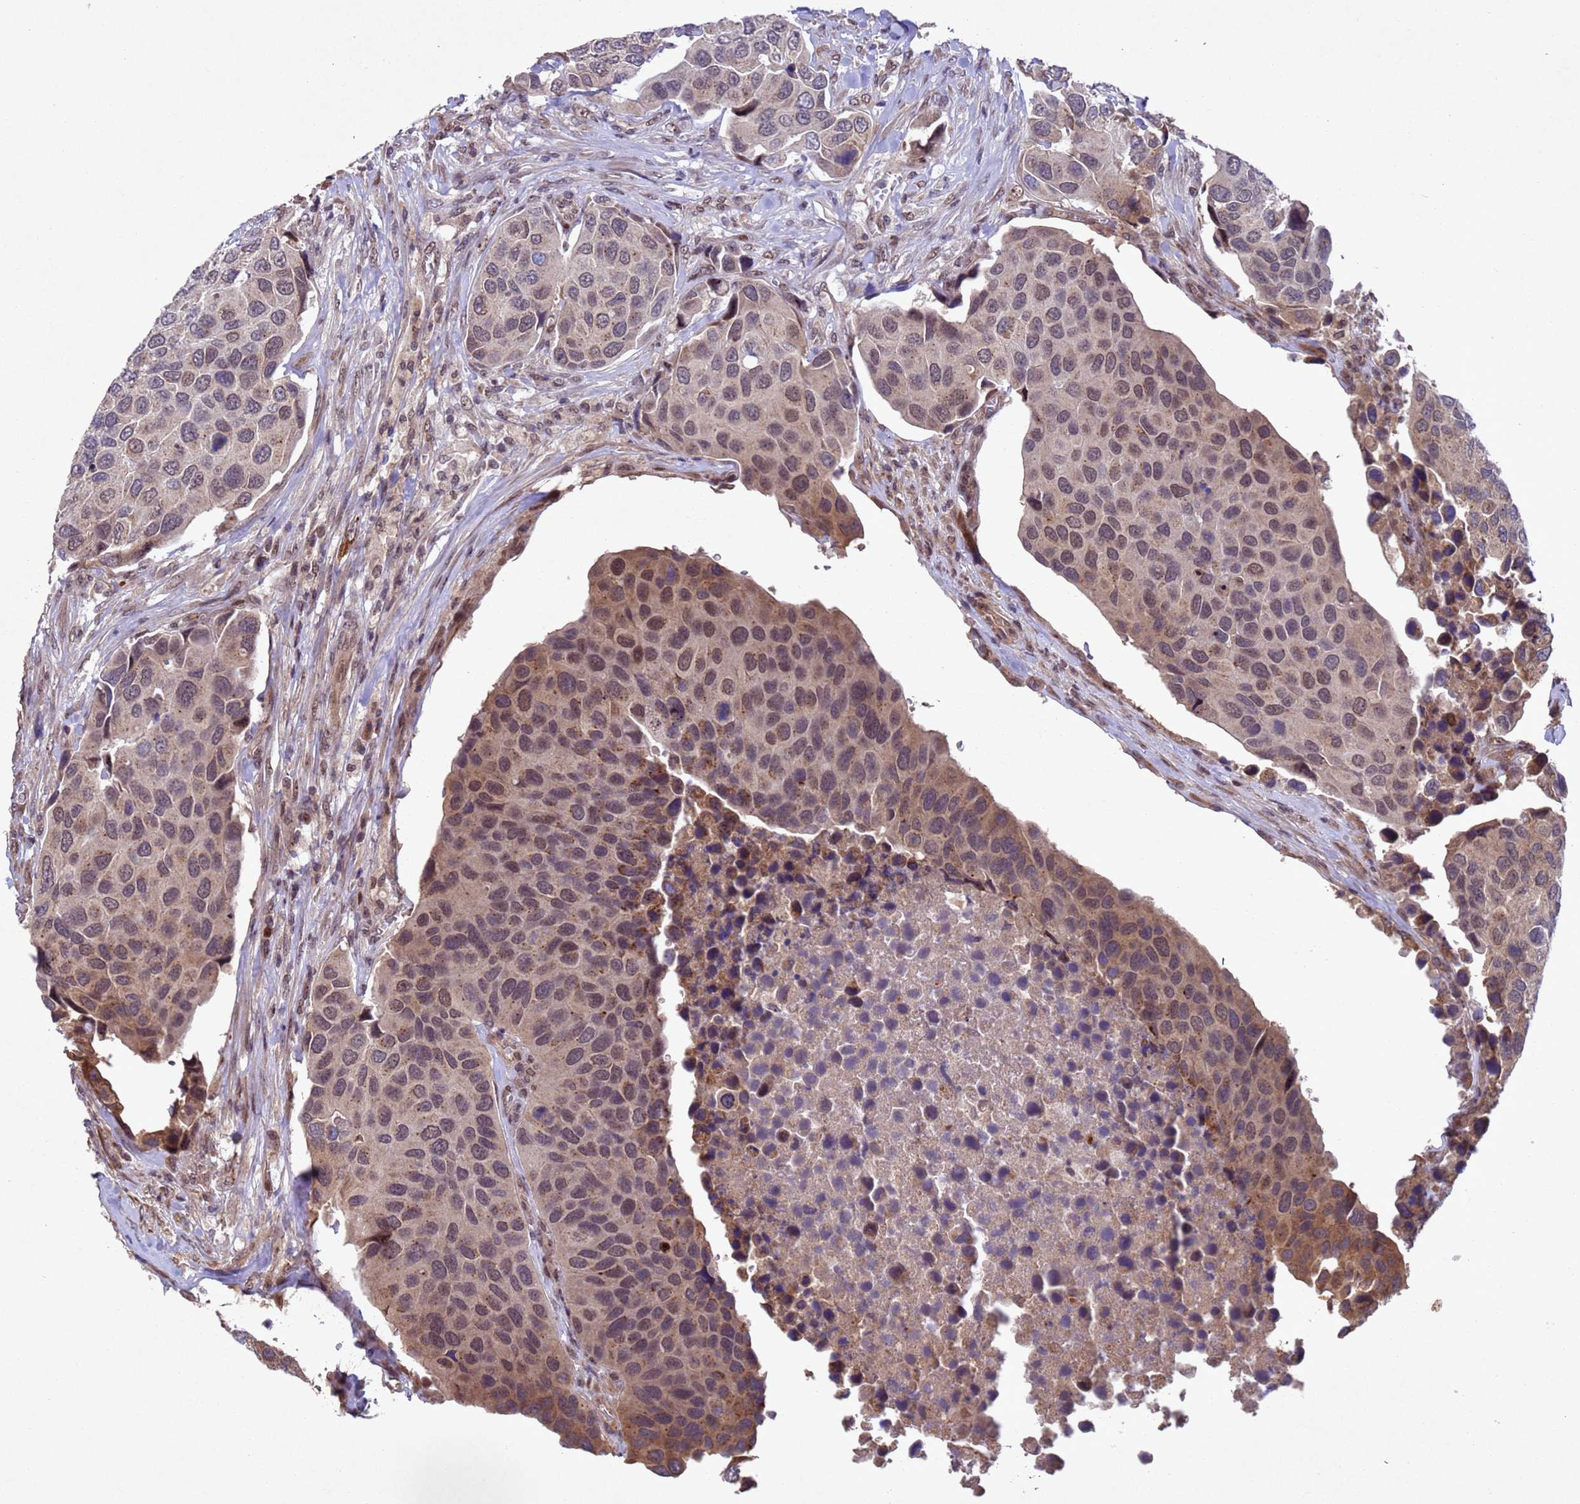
{"staining": {"intensity": "moderate", "quantity": "25%-75%", "location": "cytoplasmic/membranous,nuclear"}, "tissue": "urothelial cancer", "cell_type": "Tumor cells", "image_type": "cancer", "snomed": [{"axis": "morphology", "description": "Urothelial carcinoma, High grade"}, {"axis": "topography", "description": "Urinary bladder"}], "caption": "A brown stain labels moderate cytoplasmic/membranous and nuclear expression of a protein in human urothelial cancer tumor cells.", "gene": "TBK1", "patient": {"sex": "male", "age": 74}}